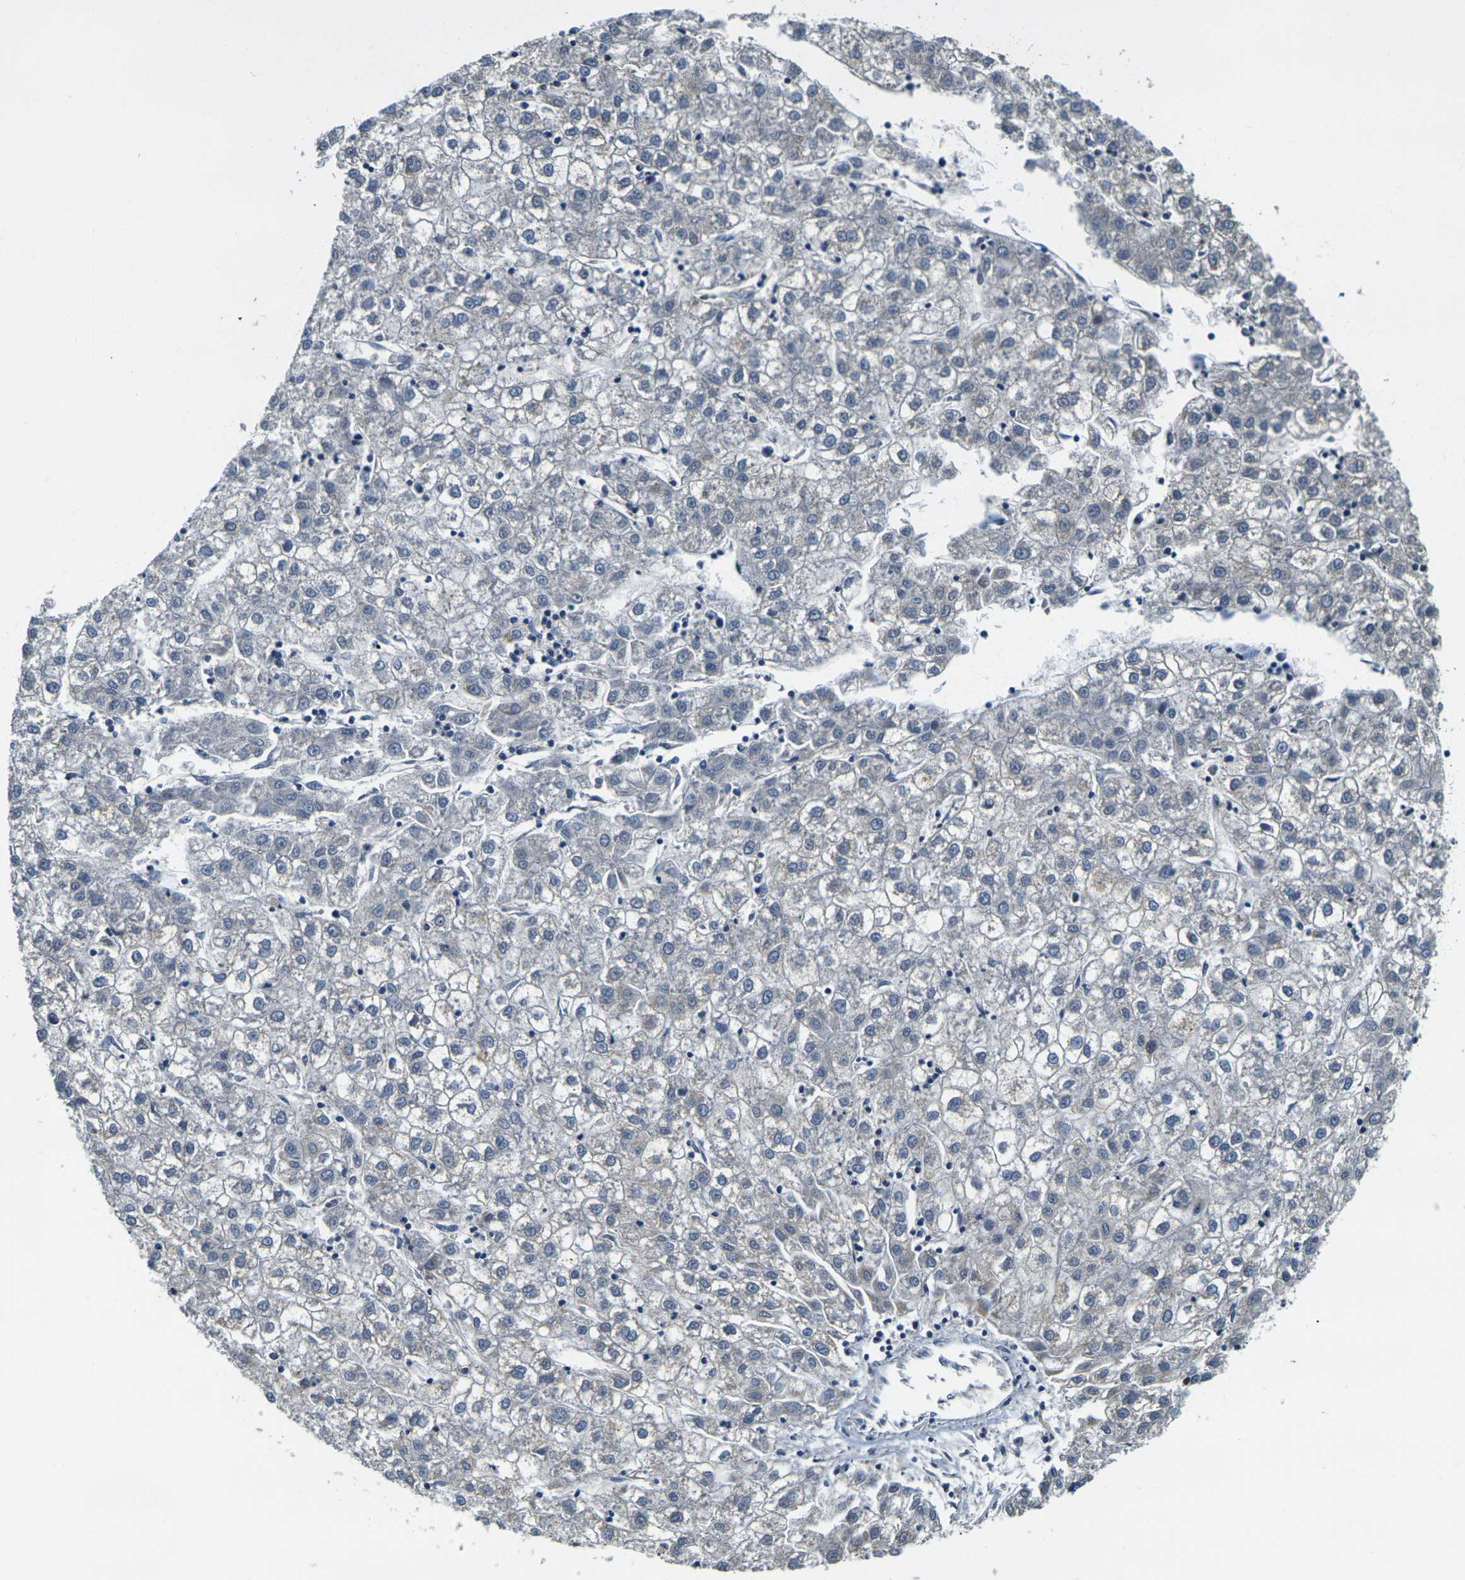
{"staining": {"intensity": "negative", "quantity": "none", "location": "none"}, "tissue": "liver cancer", "cell_type": "Tumor cells", "image_type": "cancer", "snomed": [{"axis": "morphology", "description": "Carcinoma, Hepatocellular, NOS"}, {"axis": "topography", "description": "Liver"}], "caption": "Immunohistochemical staining of human liver hepatocellular carcinoma demonstrates no significant positivity in tumor cells.", "gene": "SHISAL2B", "patient": {"sex": "male", "age": 72}}